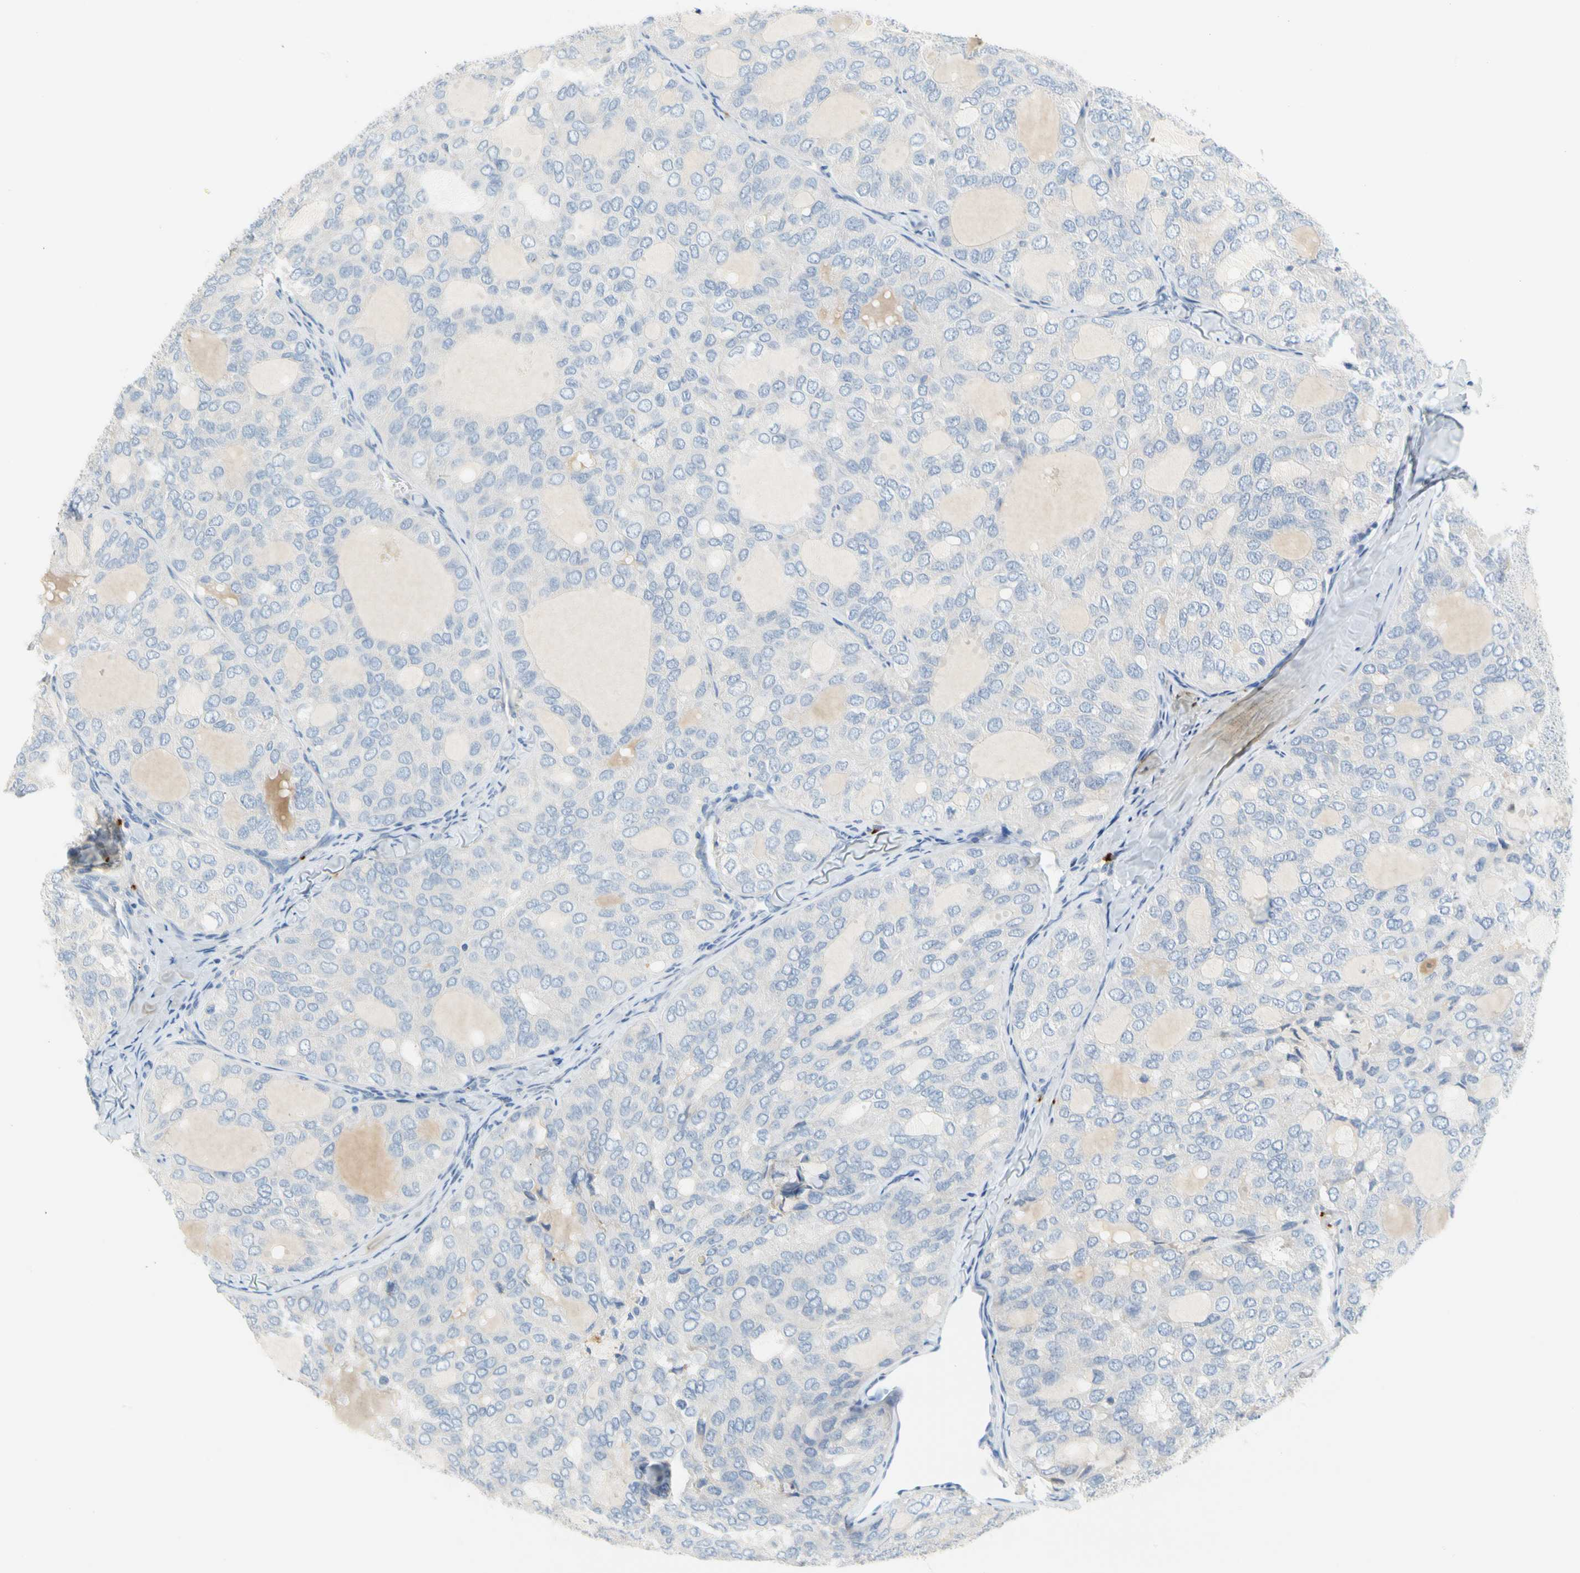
{"staining": {"intensity": "negative", "quantity": "none", "location": "none"}, "tissue": "thyroid cancer", "cell_type": "Tumor cells", "image_type": "cancer", "snomed": [{"axis": "morphology", "description": "Follicular adenoma carcinoma, NOS"}, {"axis": "topography", "description": "Thyroid gland"}], "caption": "An image of human thyroid cancer is negative for staining in tumor cells.", "gene": "PPBP", "patient": {"sex": "male", "age": 75}}